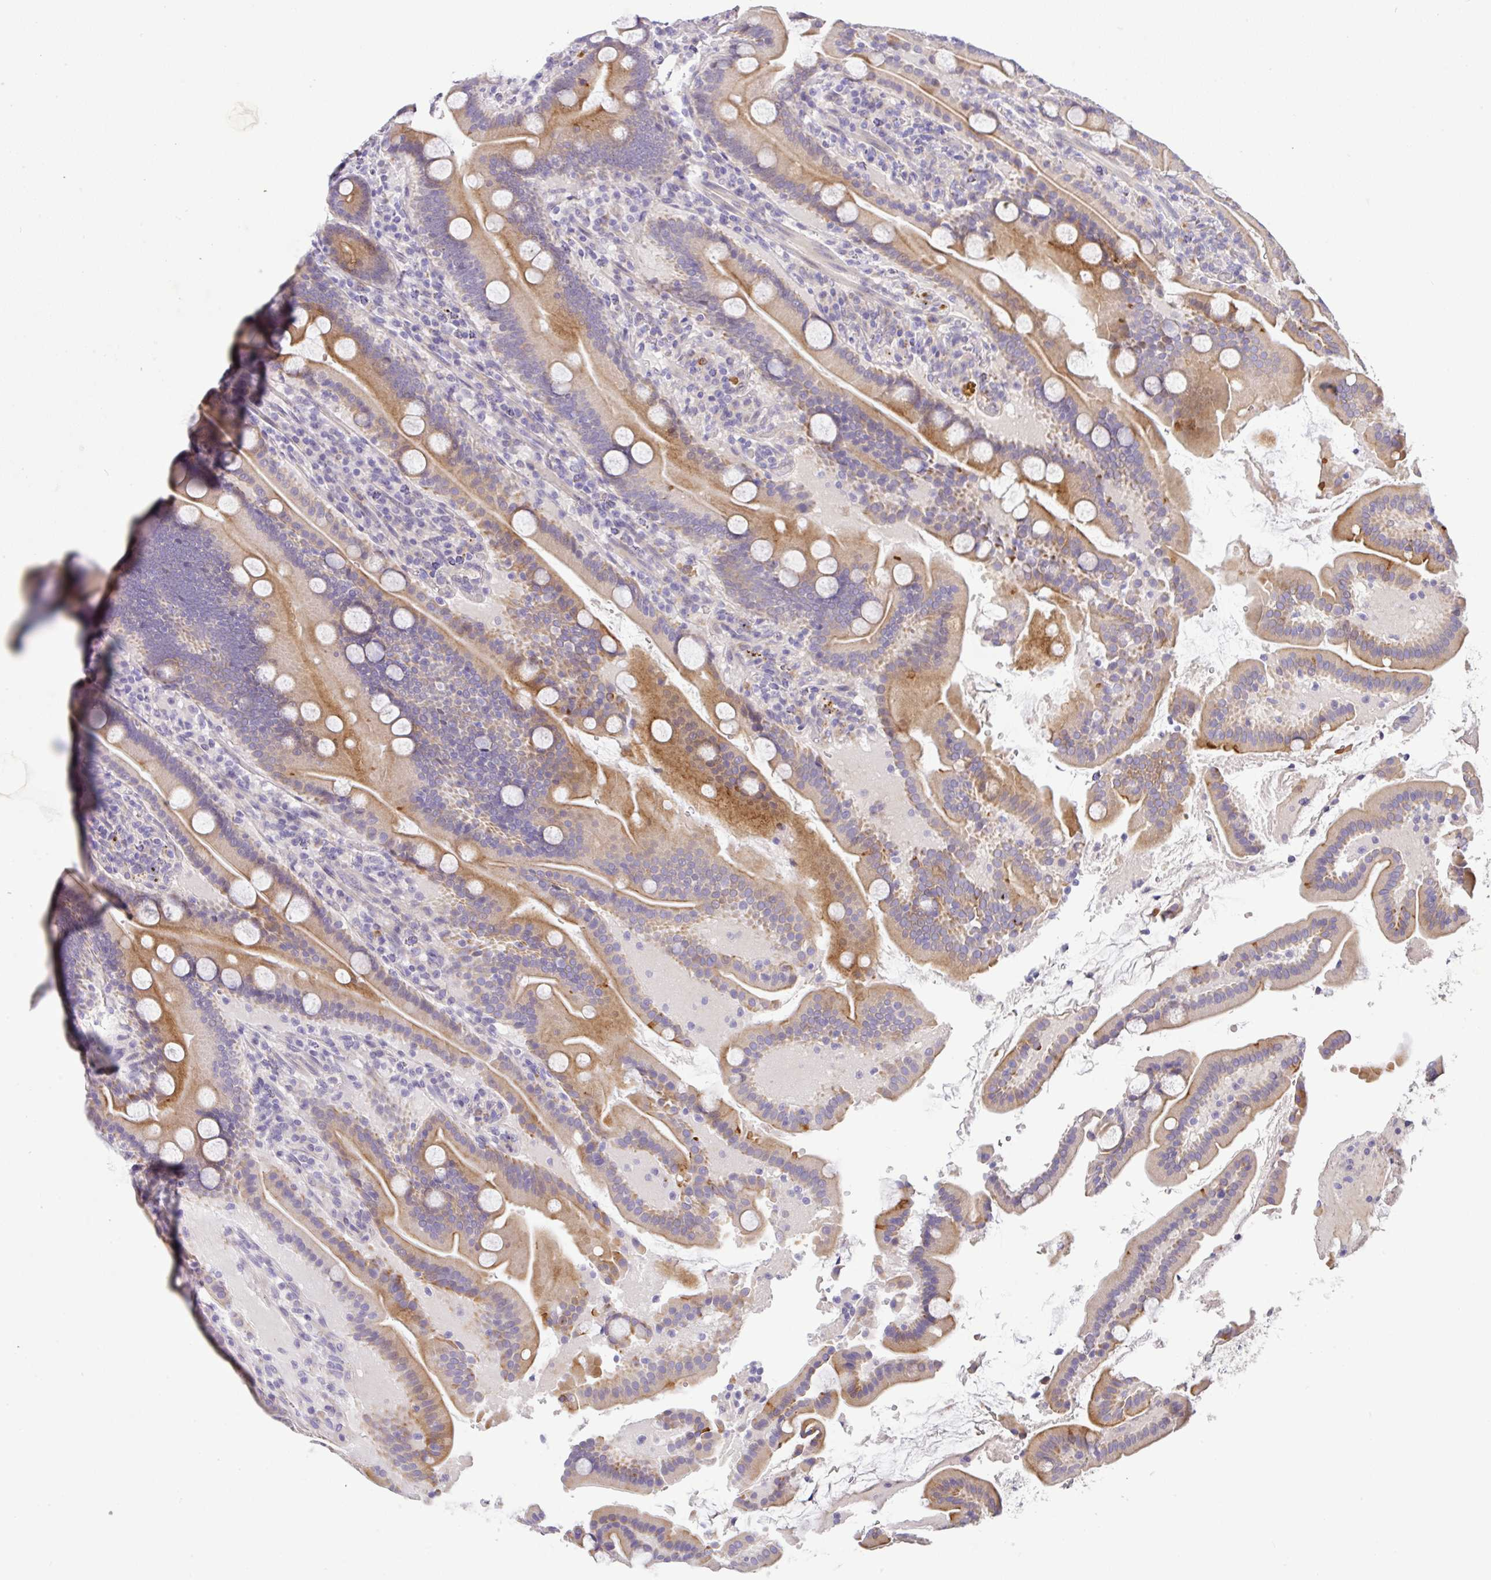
{"staining": {"intensity": "moderate", "quantity": ">75%", "location": "cytoplasmic/membranous"}, "tissue": "duodenum", "cell_type": "Glandular cells", "image_type": "normal", "snomed": [{"axis": "morphology", "description": "Normal tissue, NOS"}, {"axis": "topography", "description": "Duodenum"}], "caption": "This histopathology image shows benign duodenum stained with immunohistochemistry to label a protein in brown. The cytoplasmic/membranous of glandular cells show moderate positivity for the protein. Nuclei are counter-stained blue.", "gene": "EPN3", "patient": {"sex": "male", "age": 55}}